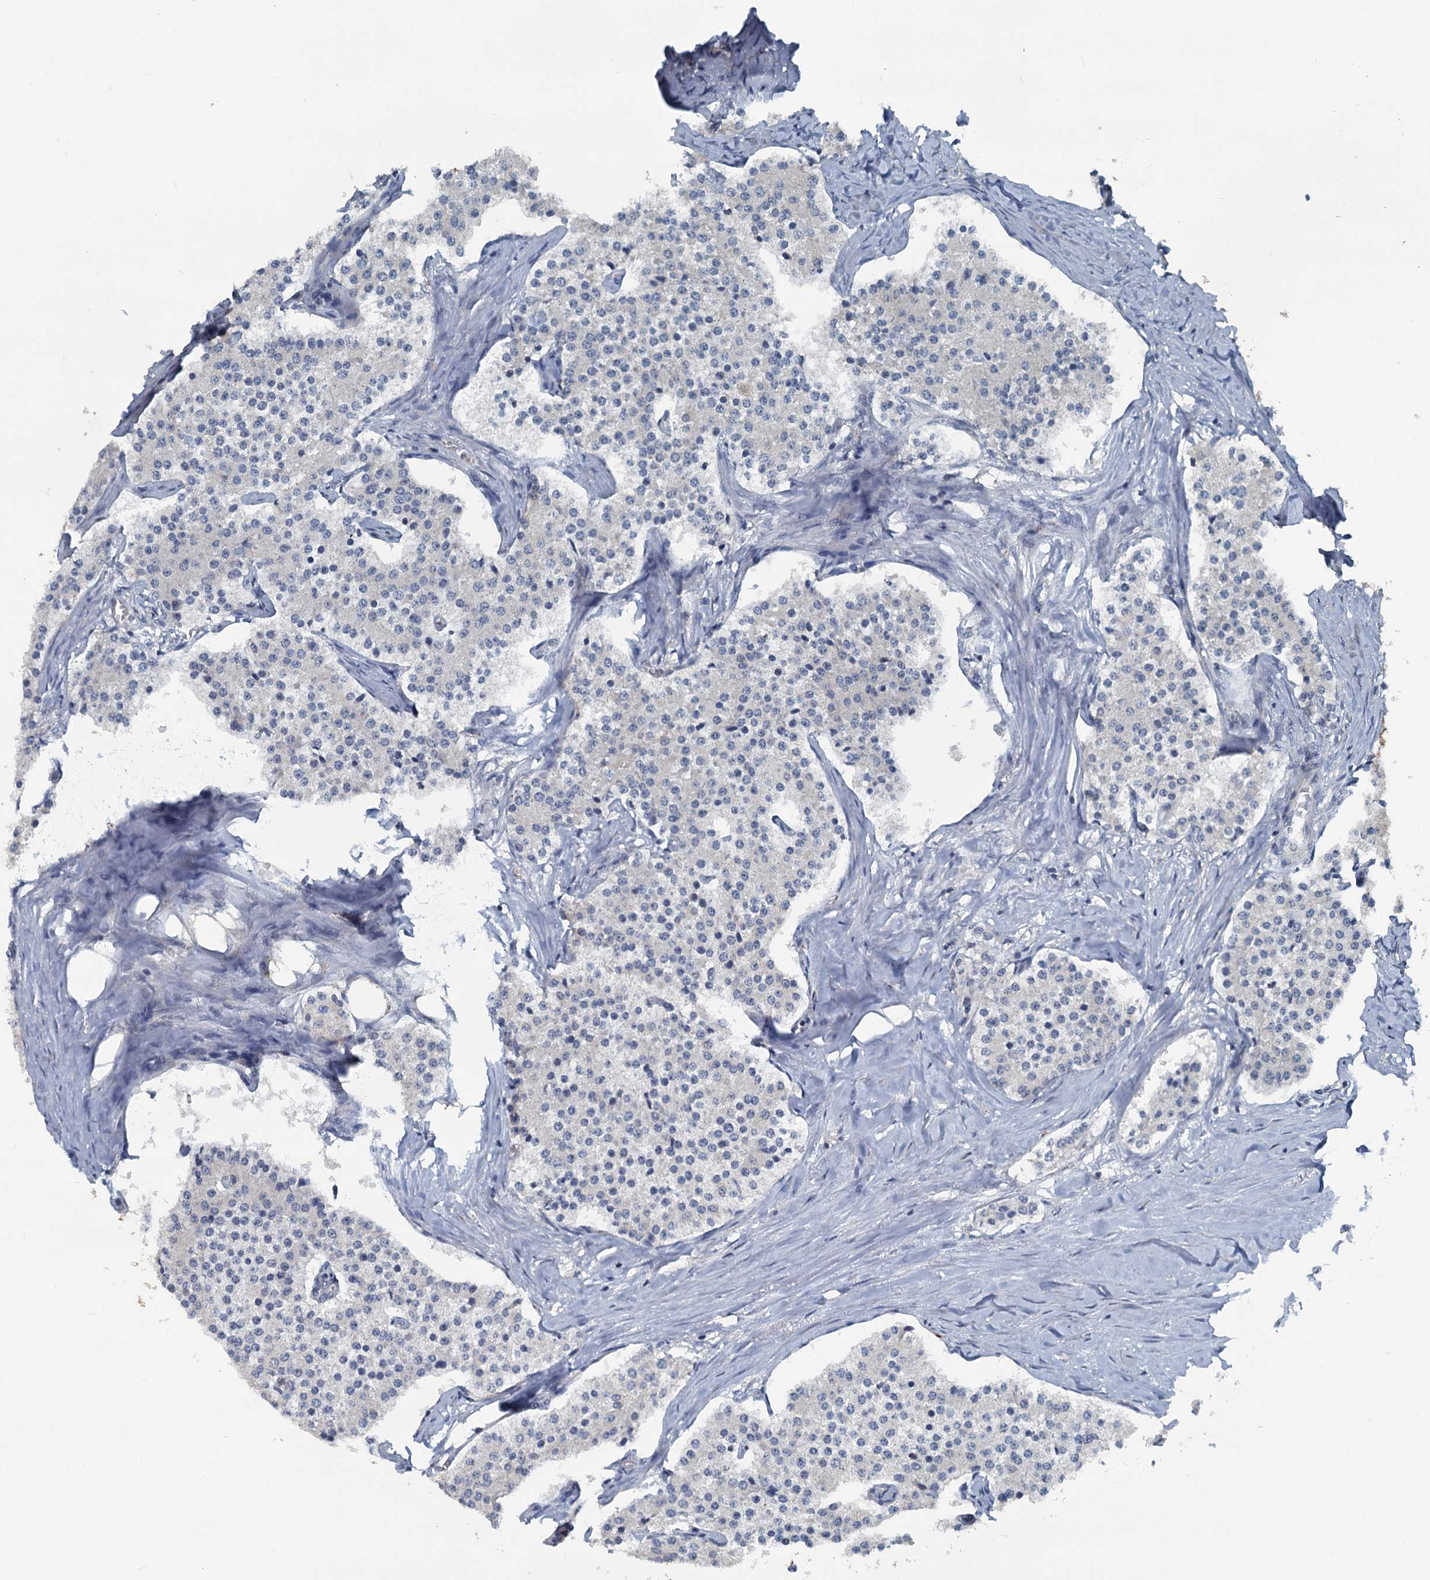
{"staining": {"intensity": "negative", "quantity": "none", "location": "none"}, "tissue": "carcinoid", "cell_type": "Tumor cells", "image_type": "cancer", "snomed": [{"axis": "morphology", "description": "Carcinoid, malignant, NOS"}, {"axis": "topography", "description": "Colon"}], "caption": "The photomicrograph demonstrates no staining of tumor cells in malignant carcinoid. Brightfield microscopy of immunohistochemistry stained with DAB (3,3'-diaminobenzidine) (brown) and hematoxylin (blue), captured at high magnification.", "gene": "GCLM", "patient": {"sex": "female", "age": 52}}